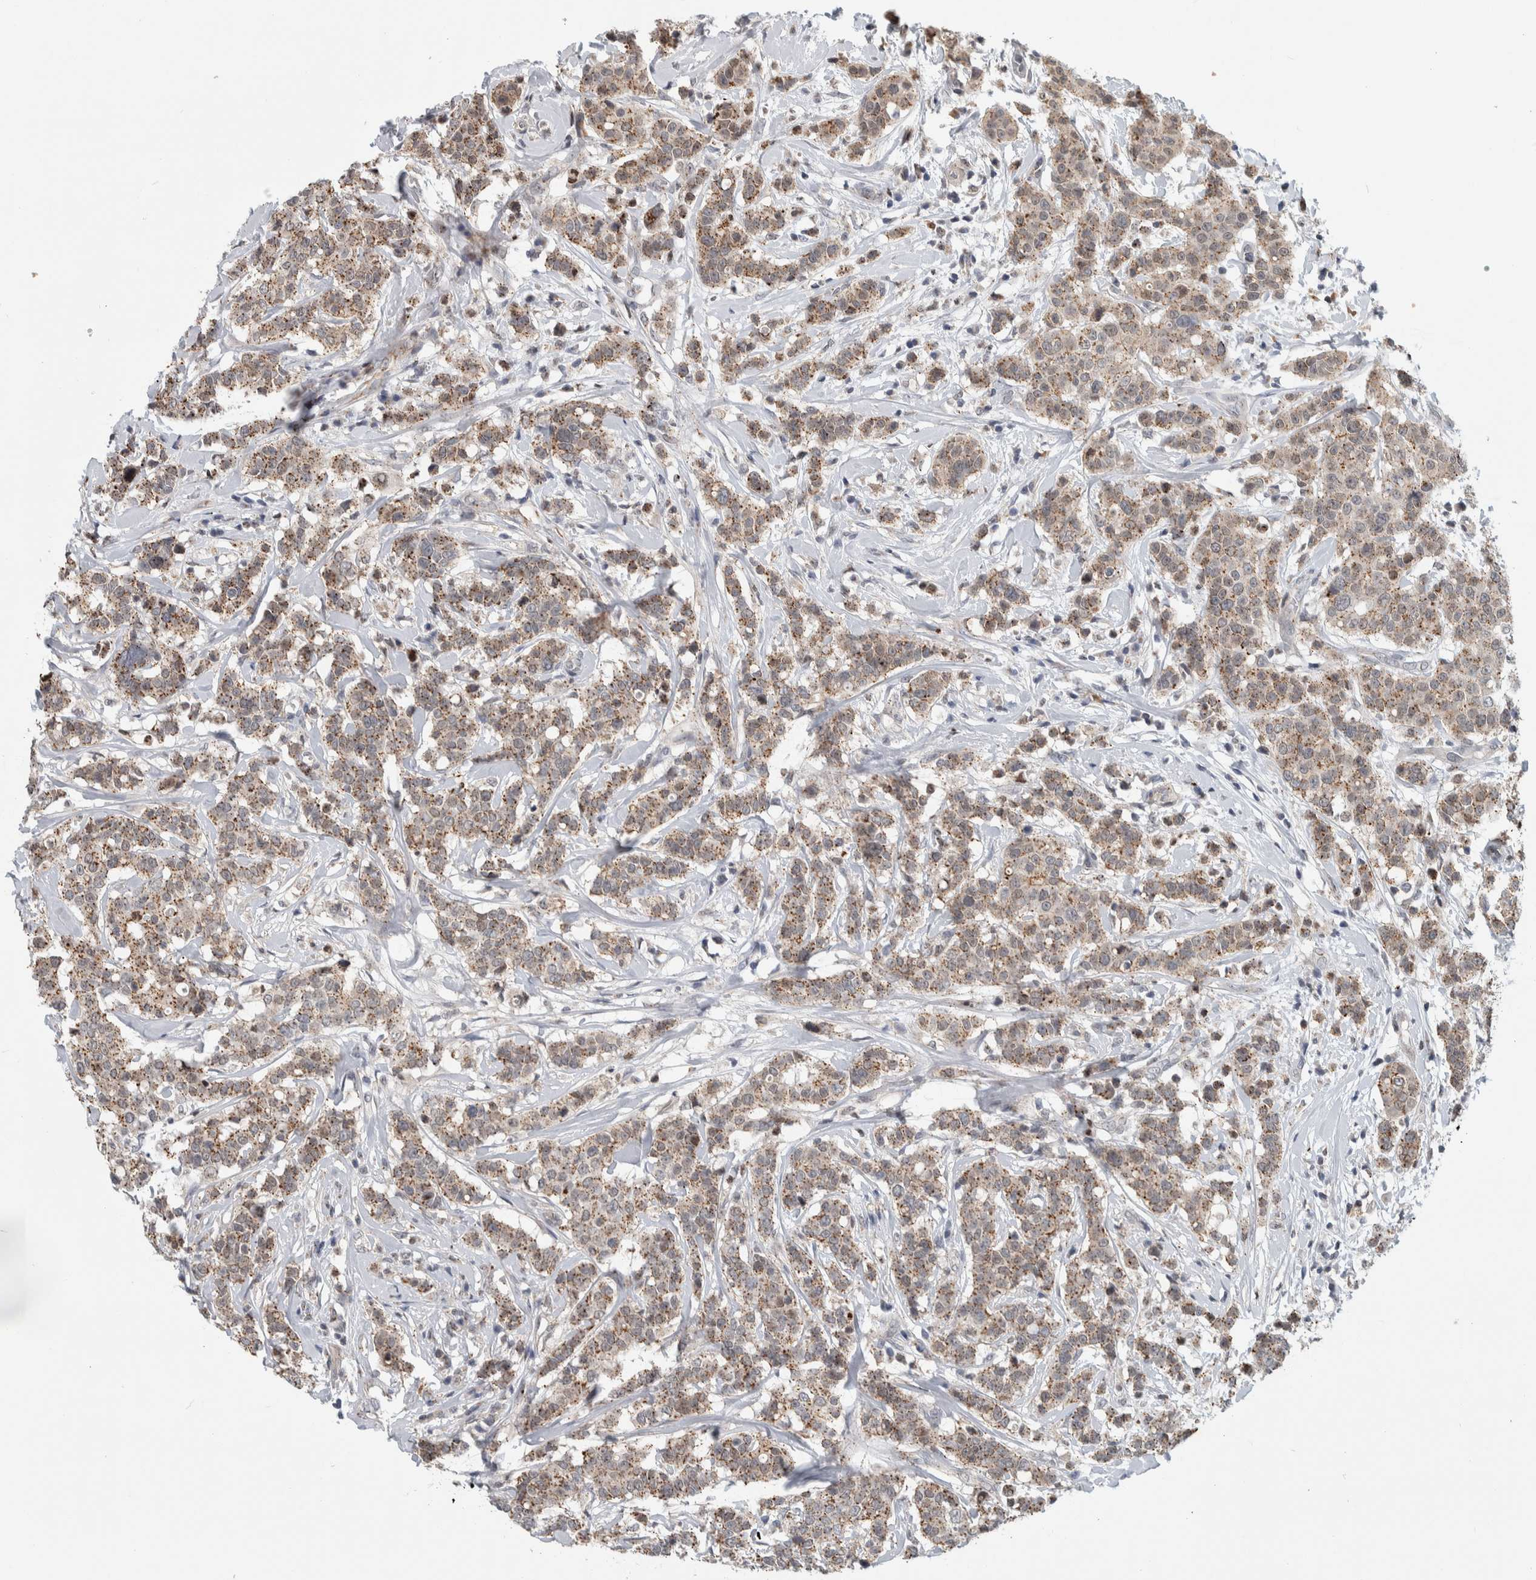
{"staining": {"intensity": "moderate", "quantity": ">75%", "location": "cytoplasmic/membranous"}, "tissue": "breast cancer", "cell_type": "Tumor cells", "image_type": "cancer", "snomed": [{"axis": "morphology", "description": "Duct carcinoma"}, {"axis": "topography", "description": "Breast"}], "caption": "Immunohistochemical staining of human breast intraductal carcinoma displays moderate cytoplasmic/membranous protein staining in about >75% of tumor cells. The staining was performed using DAB to visualize the protein expression in brown, while the nuclei were stained in blue with hematoxylin (Magnification: 20x).", "gene": "MSL1", "patient": {"sex": "female", "age": 27}}